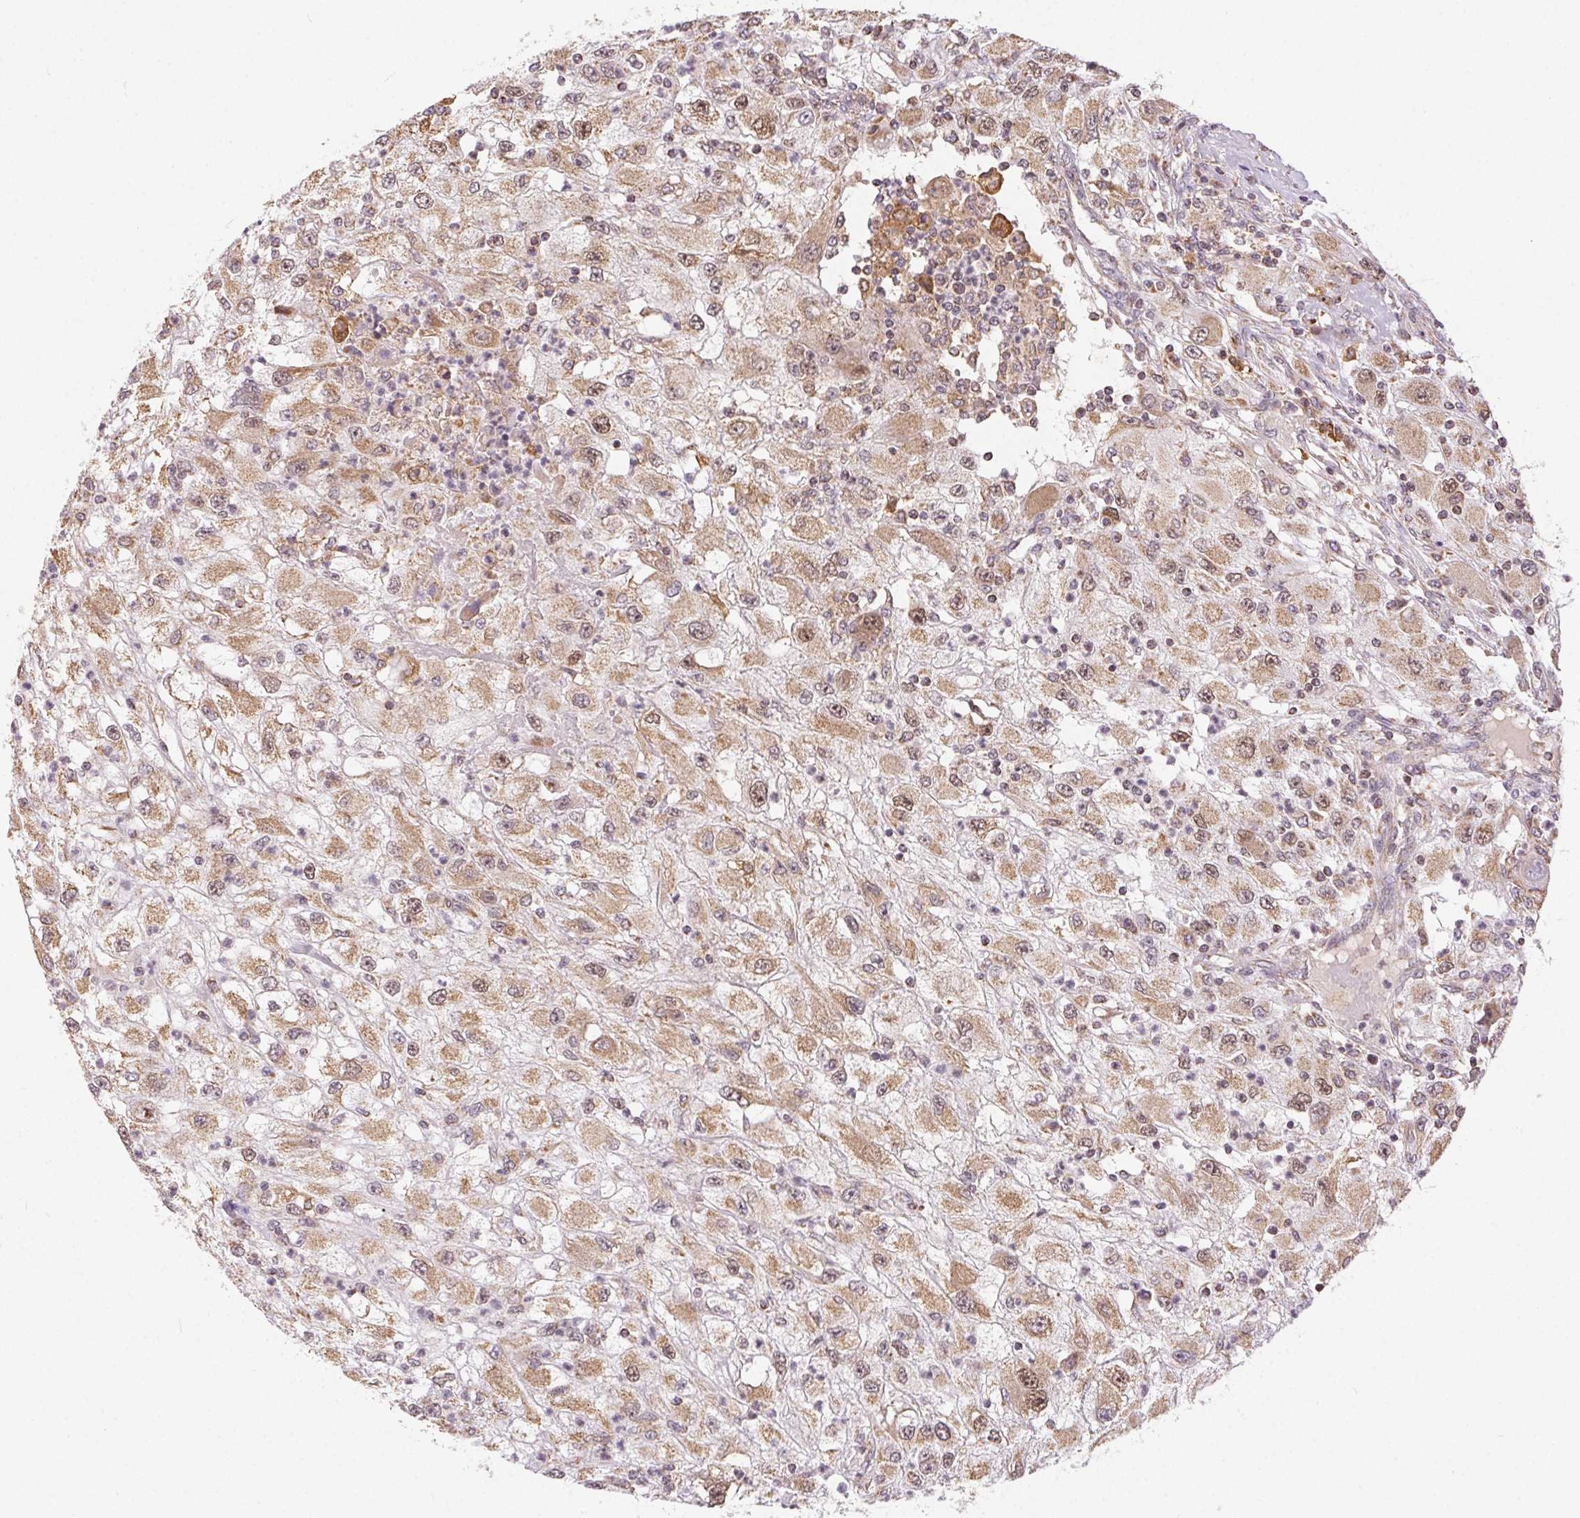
{"staining": {"intensity": "weak", "quantity": ">75%", "location": "cytoplasmic/membranous"}, "tissue": "renal cancer", "cell_type": "Tumor cells", "image_type": "cancer", "snomed": [{"axis": "morphology", "description": "Adenocarcinoma, NOS"}, {"axis": "topography", "description": "Kidney"}], "caption": "There is low levels of weak cytoplasmic/membranous expression in tumor cells of renal cancer, as demonstrated by immunohistochemical staining (brown color).", "gene": "PIWIL4", "patient": {"sex": "female", "age": 67}}